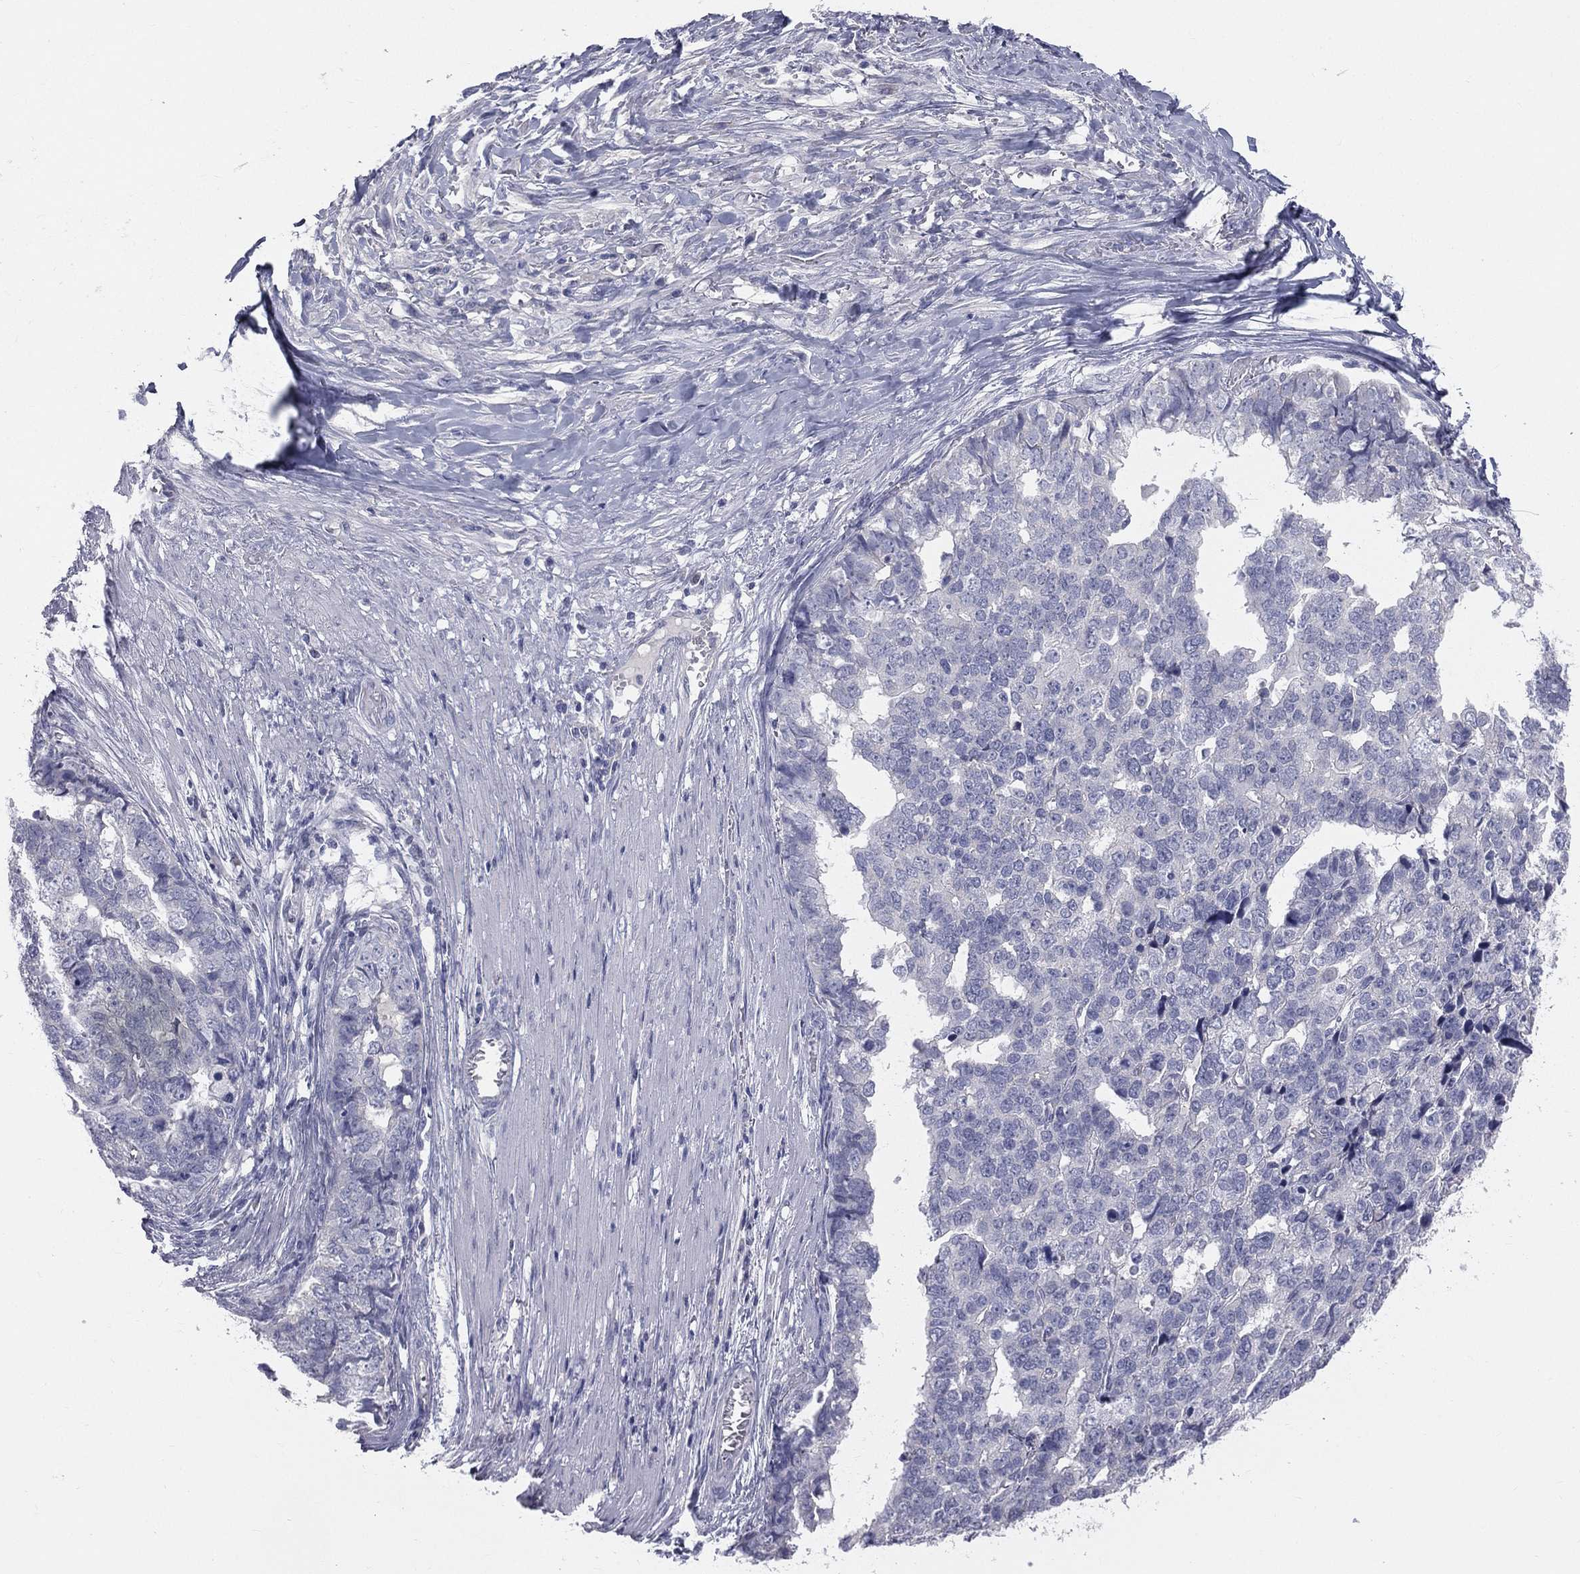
{"staining": {"intensity": "negative", "quantity": "none", "location": "none"}, "tissue": "stomach cancer", "cell_type": "Tumor cells", "image_type": "cancer", "snomed": [{"axis": "morphology", "description": "Adenocarcinoma, NOS"}, {"axis": "topography", "description": "Stomach"}], "caption": "Stomach cancer (adenocarcinoma) was stained to show a protein in brown. There is no significant staining in tumor cells.", "gene": "STK31", "patient": {"sex": "male", "age": 69}}